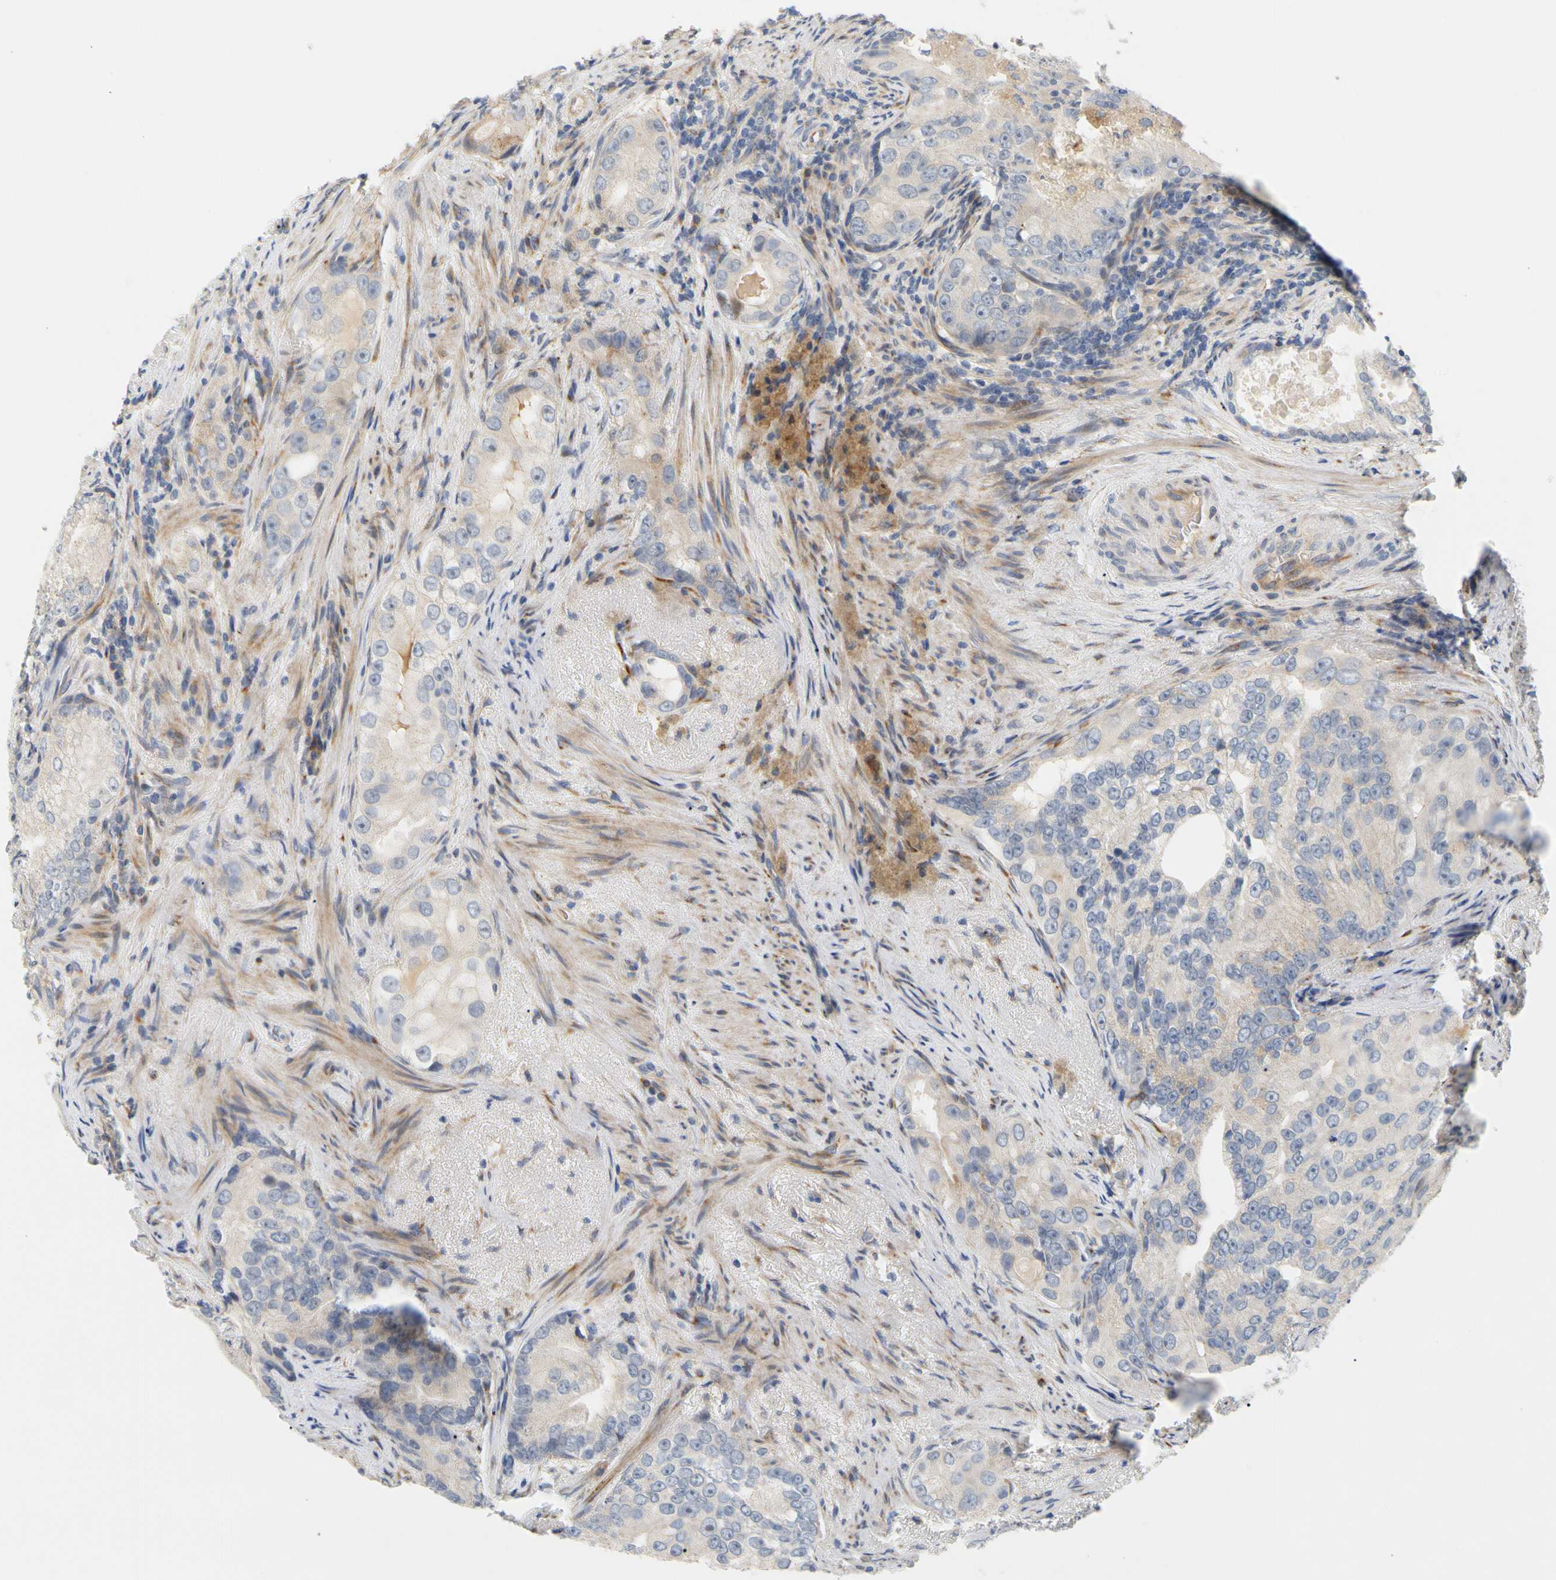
{"staining": {"intensity": "weak", "quantity": "<25%", "location": "cytoplasmic/membranous"}, "tissue": "prostate cancer", "cell_type": "Tumor cells", "image_type": "cancer", "snomed": [{"axis": "morphology", "description": "Adenocarcinoma, High grade"}, {"axis": "topography", "description": "Prostate"}], "caption": "This is a image of IHC staining of prostate cancer (adenocarcinoma (high-grade)), which shows no expression in tumor cells.", "gene": "ZNF236", "patient": {"sex": "male", "age": 66}}